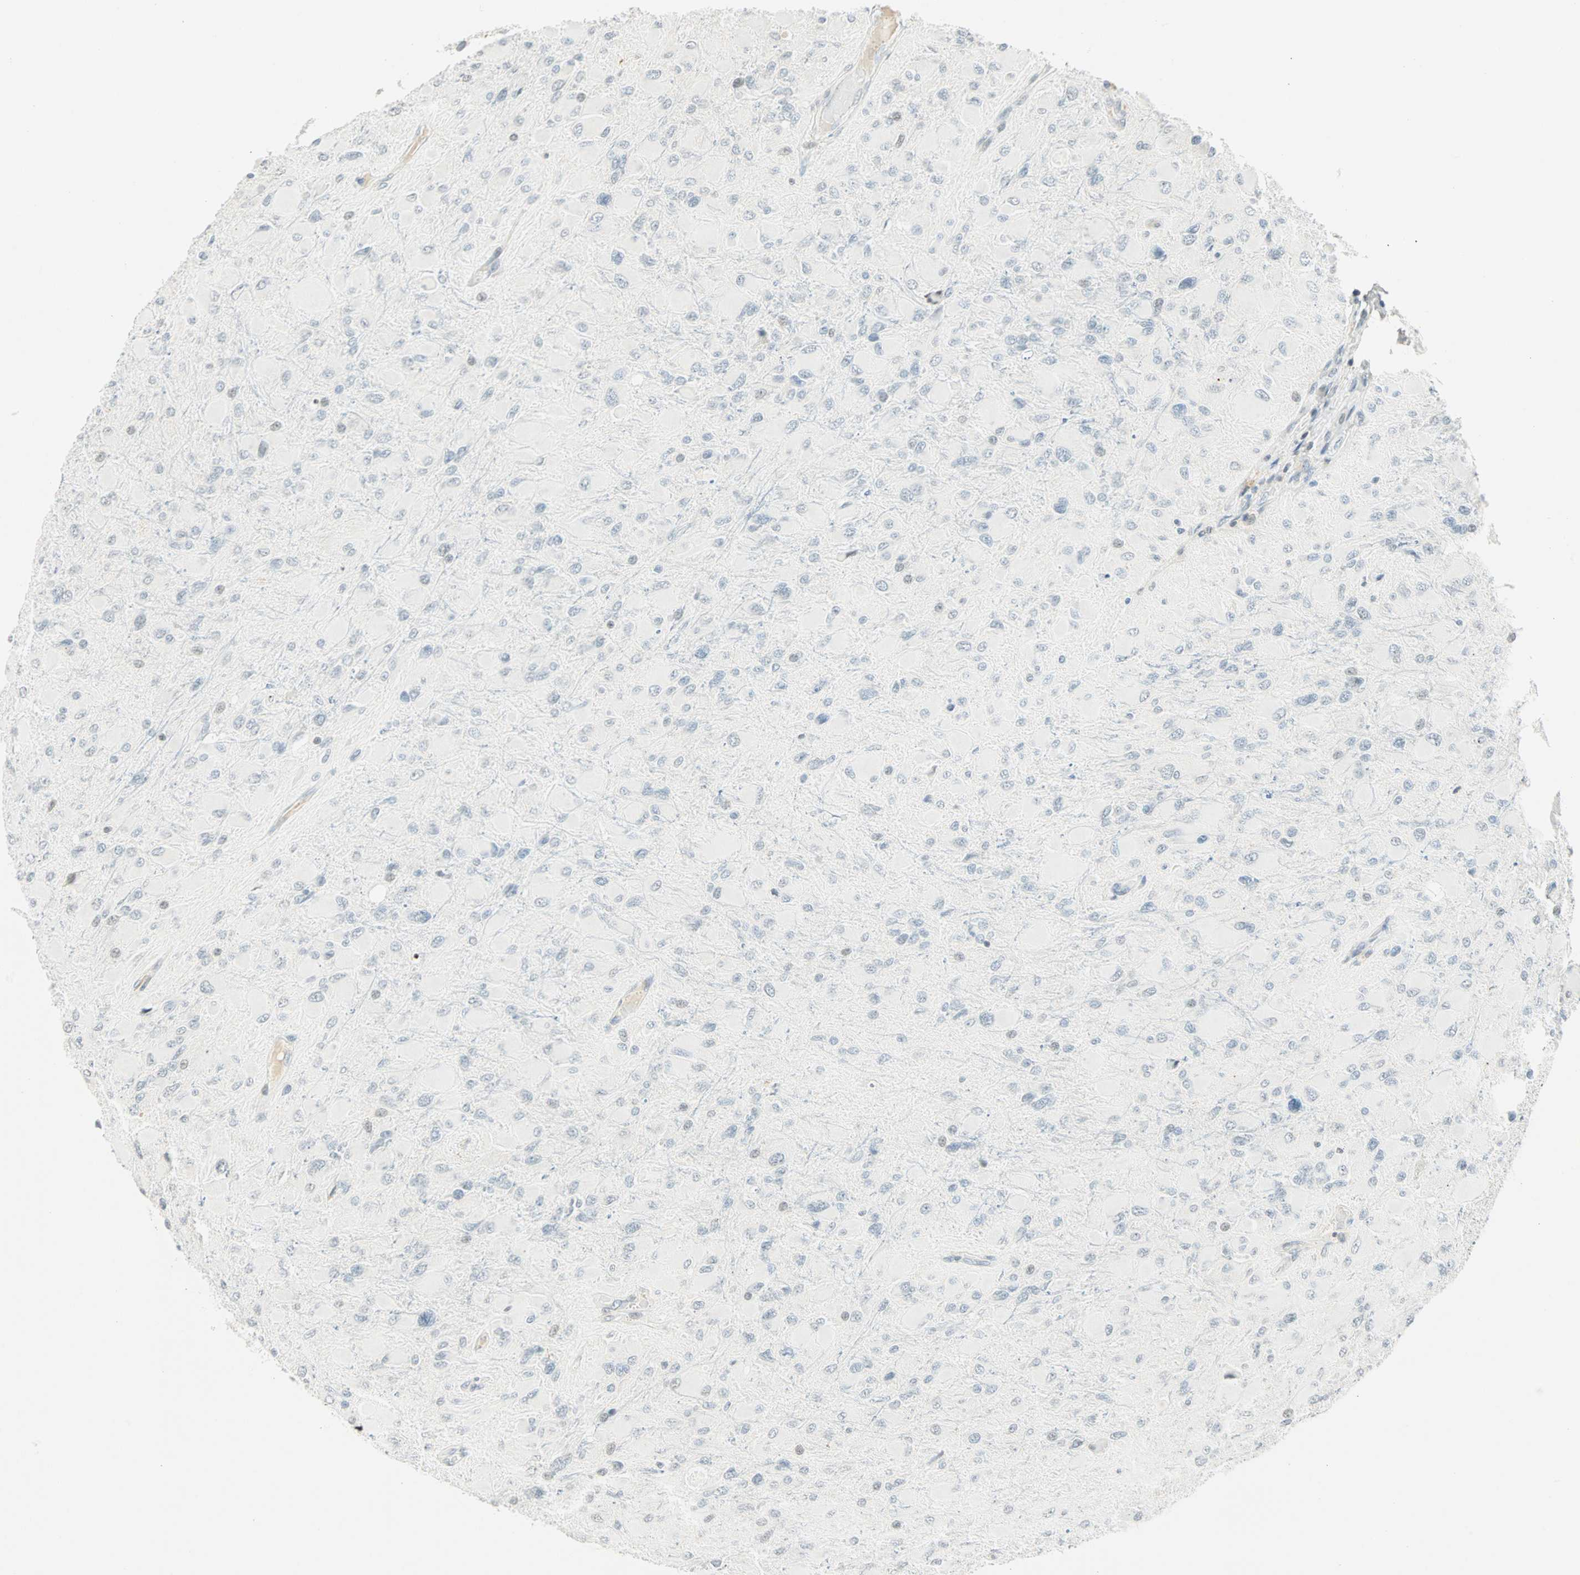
{"staining": {"intensity": "weak", "quantity": "<25%", "location": "nuclear"}, "tissue": "glioma", "cell_type": "Tumor cells", "image_type": "cancer", "snomed": [{"axis": "morphology", "description": "Glioma, malignant, High grade"}, {"axis": "topography", "description": "Cerebral cortex"}], "caption": "Image shows no protein positivity in tumor cells of glioma tissue.", "gene": "SMAD3", "patient": {"sex": "female", "age": 36}}